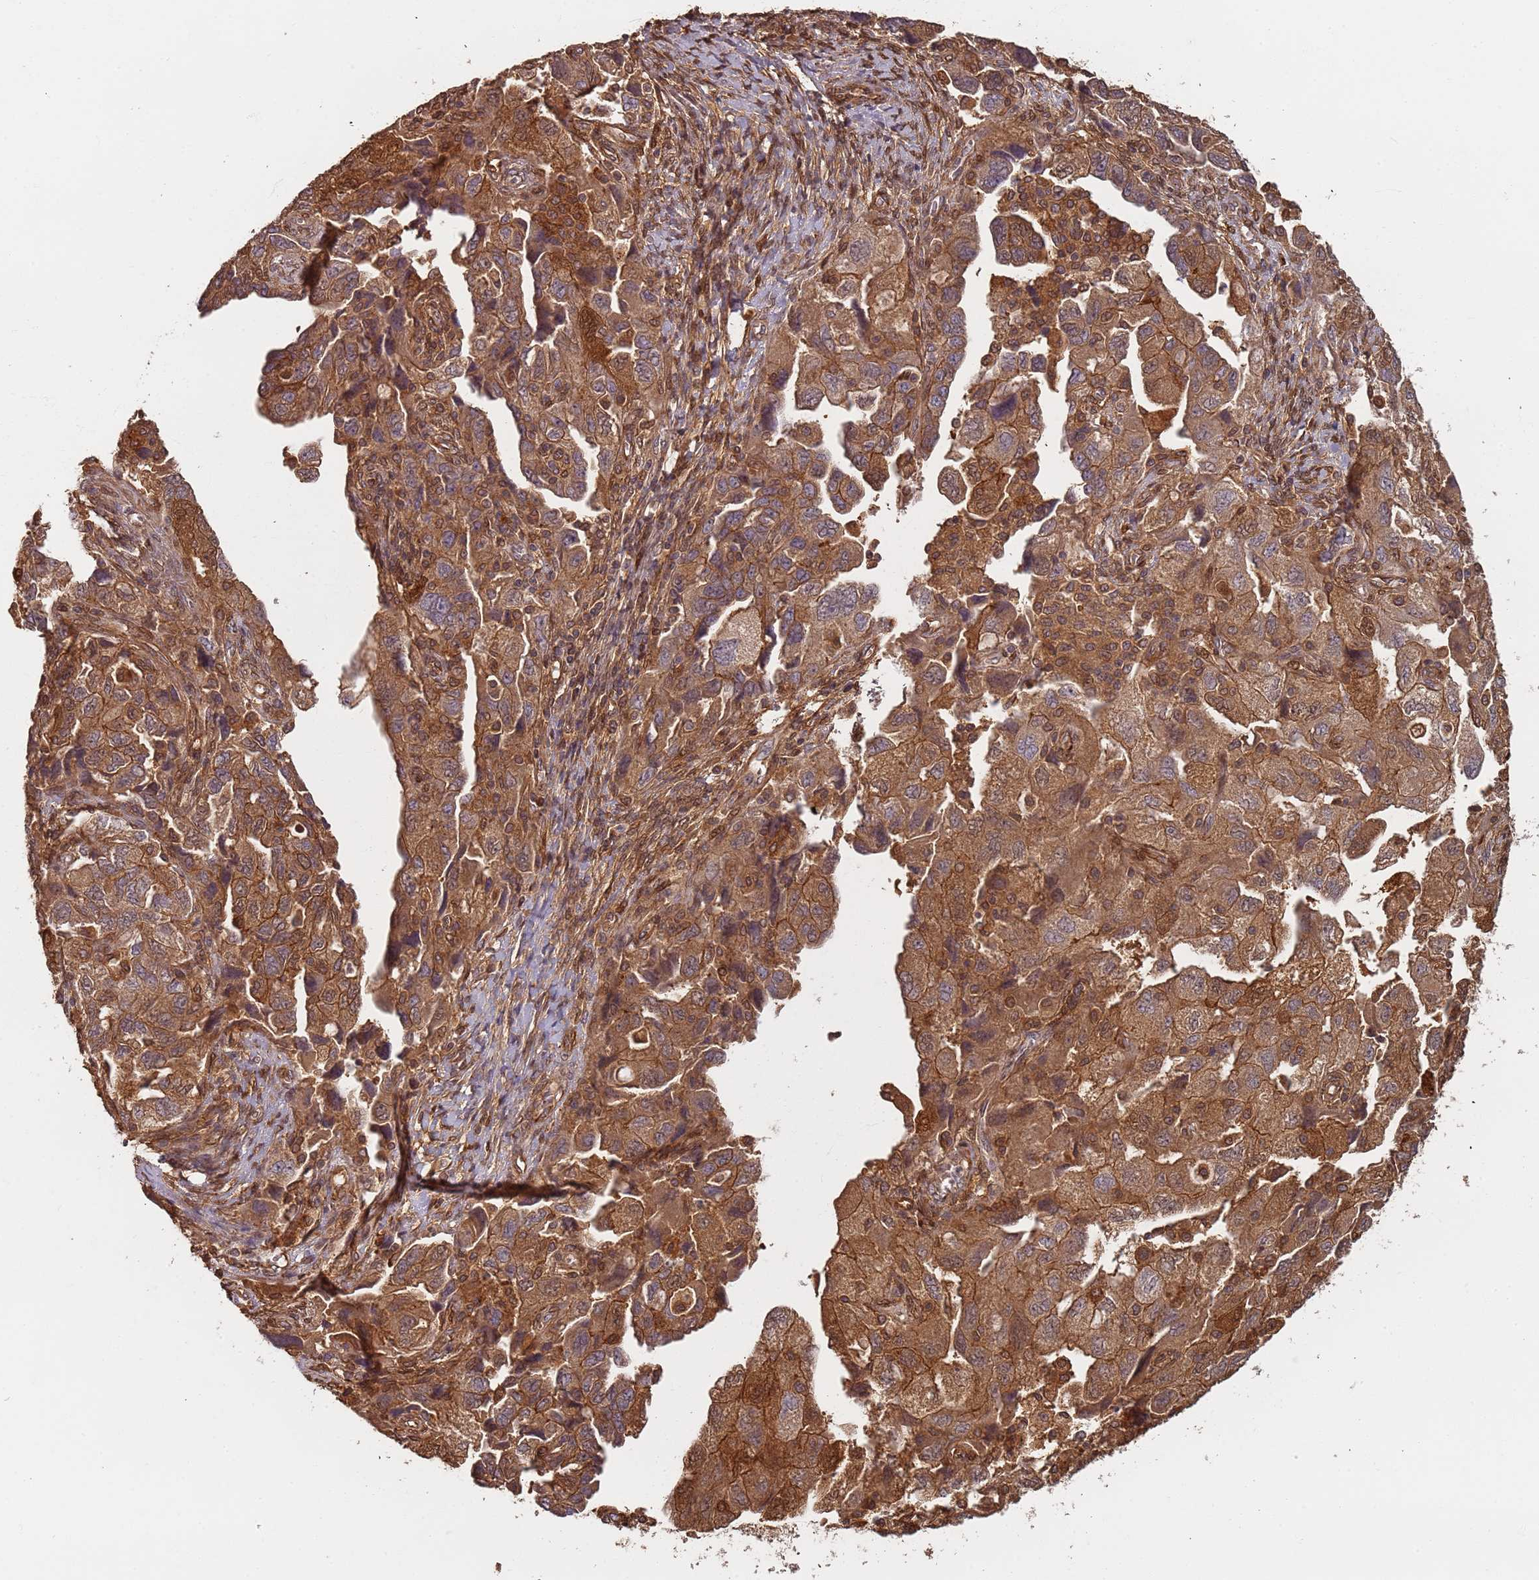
{"staining": {"intensity": "moderate", "quantity": ">75%", "location": "cytoplasmic/membranous,nuclear"}, "tissue": "ovarian cancer", "cell_type": "Tumor cells", "image_type": "cancer", "snomed": [{"axis": "morphology", "description": "Carcinoma, NOS"}, {"axis": "morphology", "description": "Cystadenocarcinoma, serous, NOS"}, {"axis": "topography", "description": "Ovary"}], "caption": "Serous cystadenocarcinoma (ovarian) tissue exhibits moderate cytoplasmic/membranous and nuclear positivity in approximately >75% of tumor cells (Brightfield microscopy of DAB IHC at high magnification).", "gene": "SDCCAG8", "patient": {"sex": "female", "age": 69}}